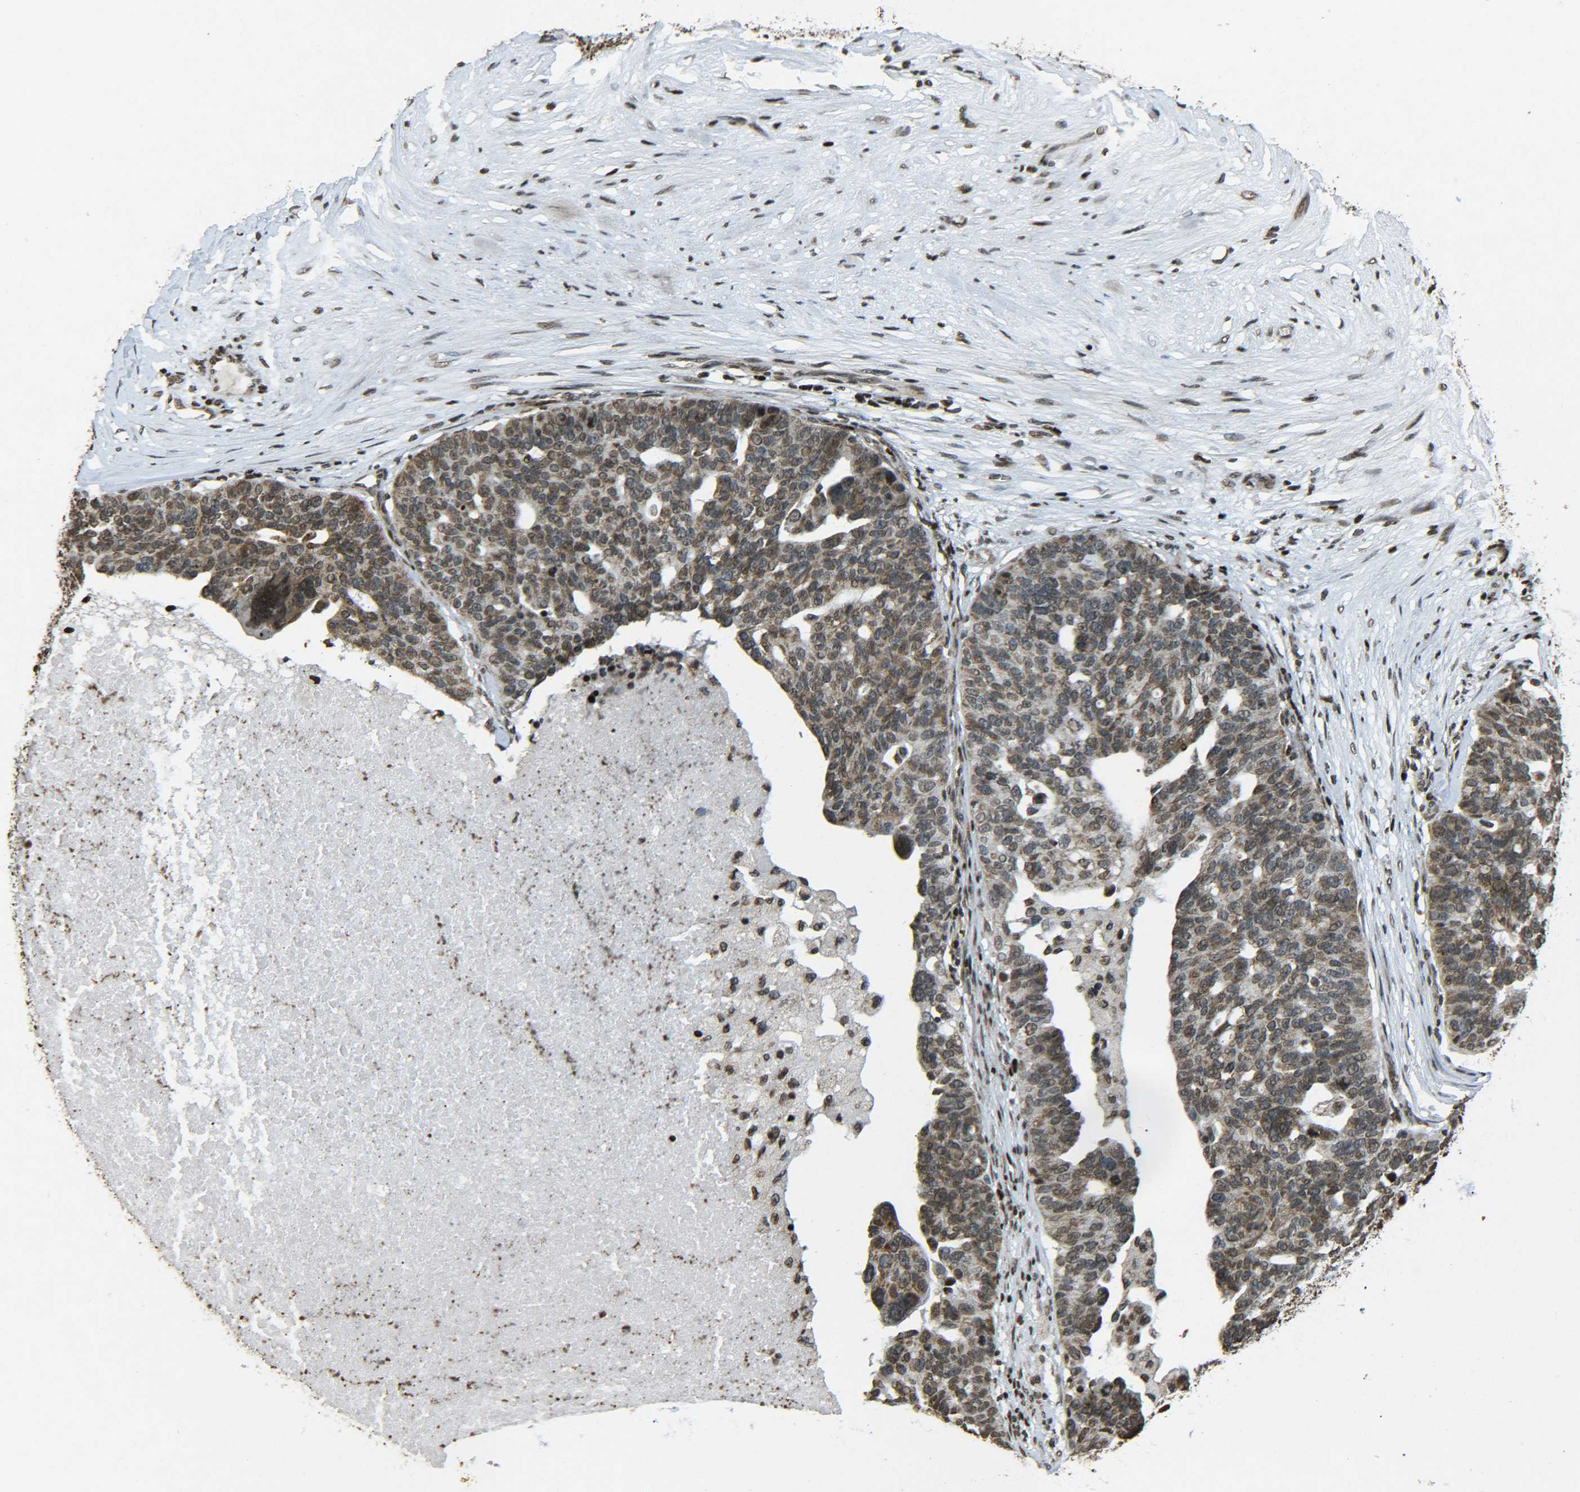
{"staining": {"intensity": "moderate", "quantity": ">75%", "location": "cytoplasmic/membranous,nuclear"}, "tissue": "ovarian cancer", "cell_type": "Tumor cells", "image_type": "cancer", "snomed": [{"axis": "morphology", "description": "Cystadenocarcinoma, serous, NOS"}, {"axis": "topography", "description": "Ovary"}], "caption": "Protein expression analysis of ovarian serous cystadenocarcinoma exhibits moderate cytoplasmic/membranous and nuclear positivity in approximately >75% of tumor cells.", "gene": "NEUROG2", "patient": {"sex": "female", "age": 59}}